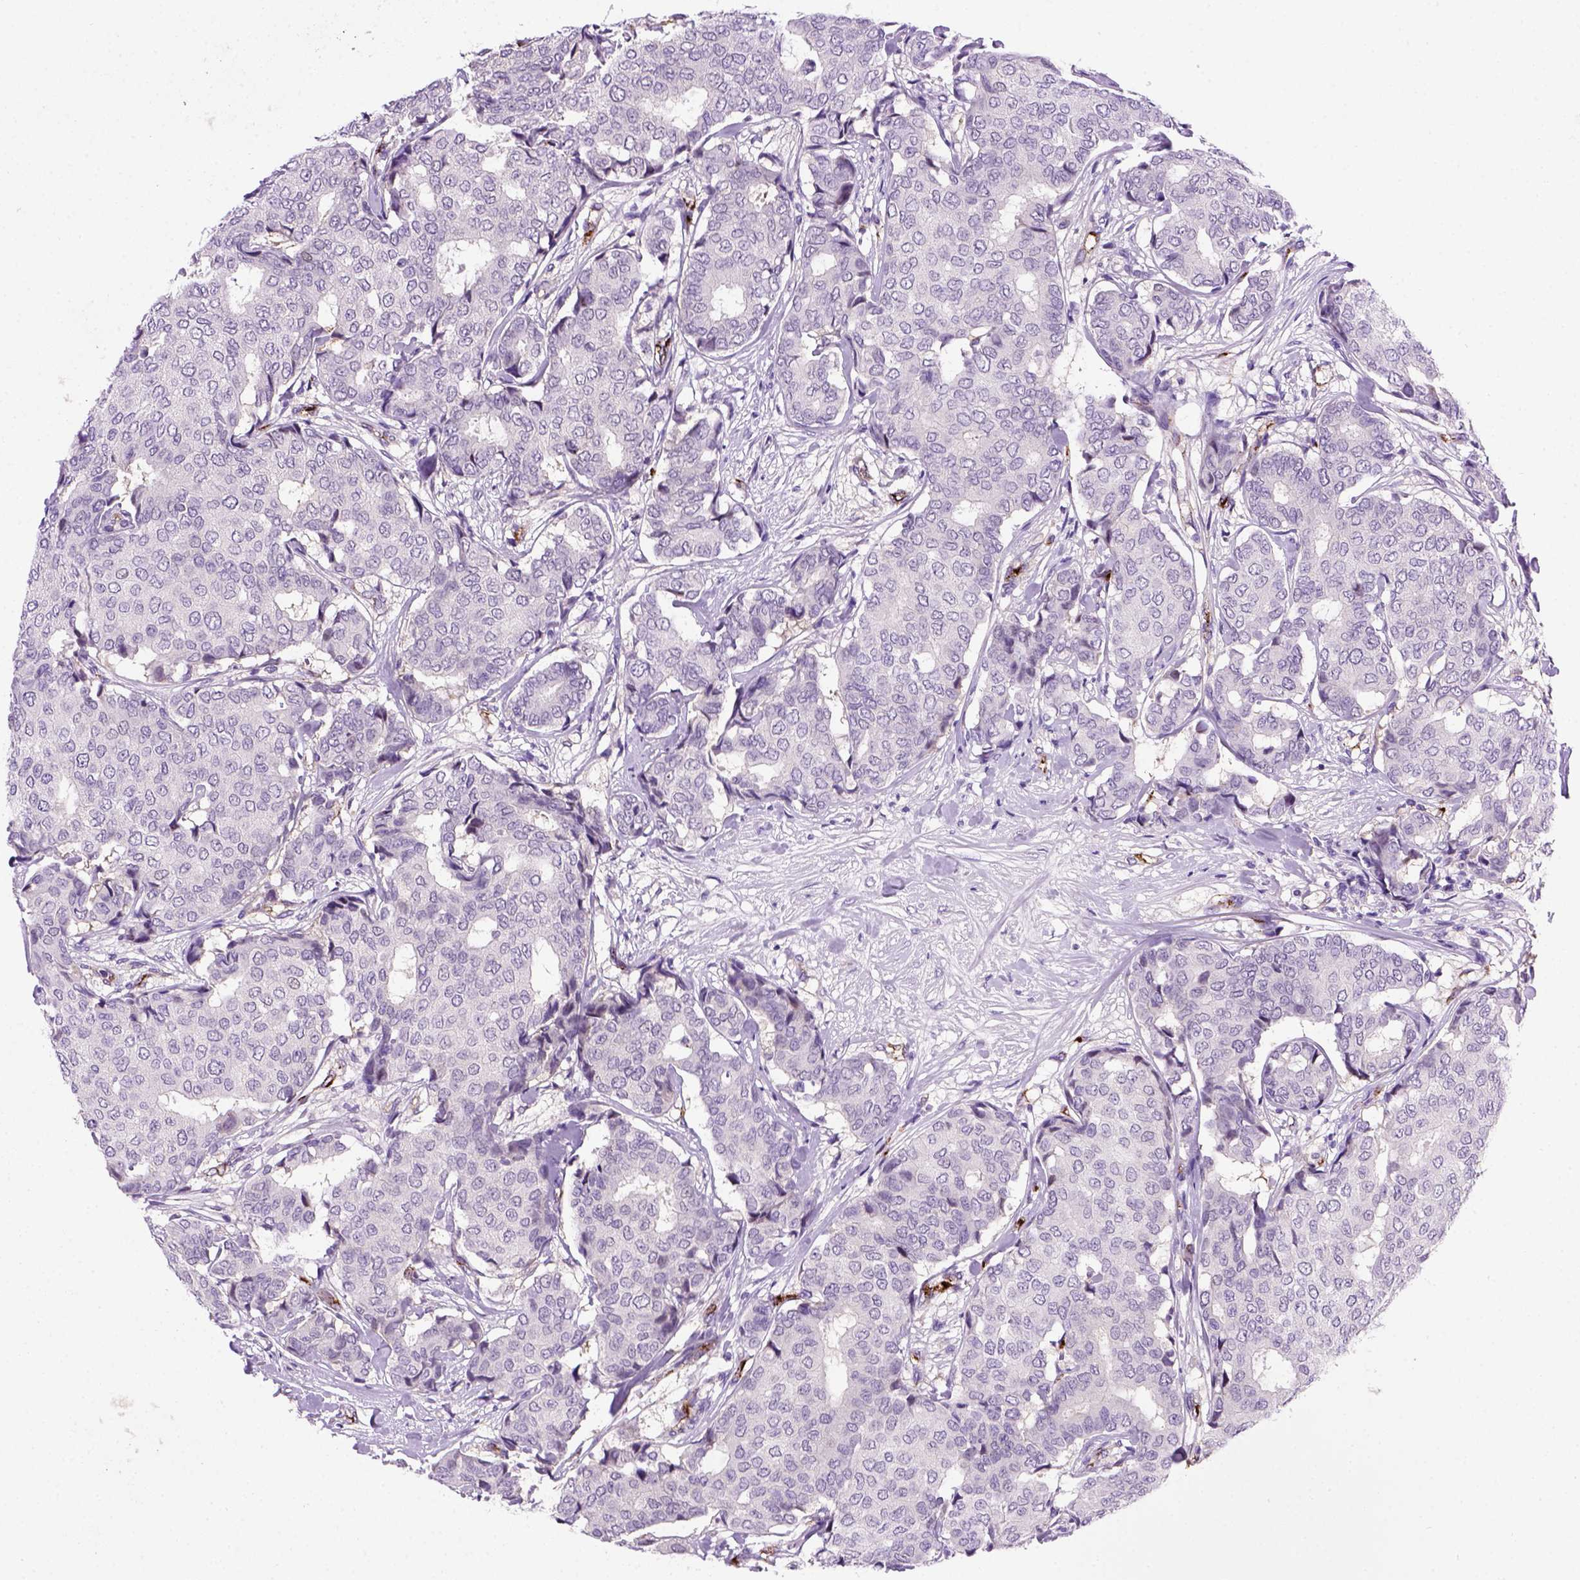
{"staining": {"intensity": "negative", "quantity": "none", "location": "none"}, "tissue": "breast cancer", "cell_type": "Tumor cells", "image_type": "cancer", "snomed": [{"axis": "morphology", "description": "Duct carcinoma"}, {"axis": "topography", "description": "Breast"}], "caption": "Tumor cells show no significant positivity in infiltrating ductal carcinoma (breast).", "gene": "VWF", "patient": {"sex": "female", "age": 75}}